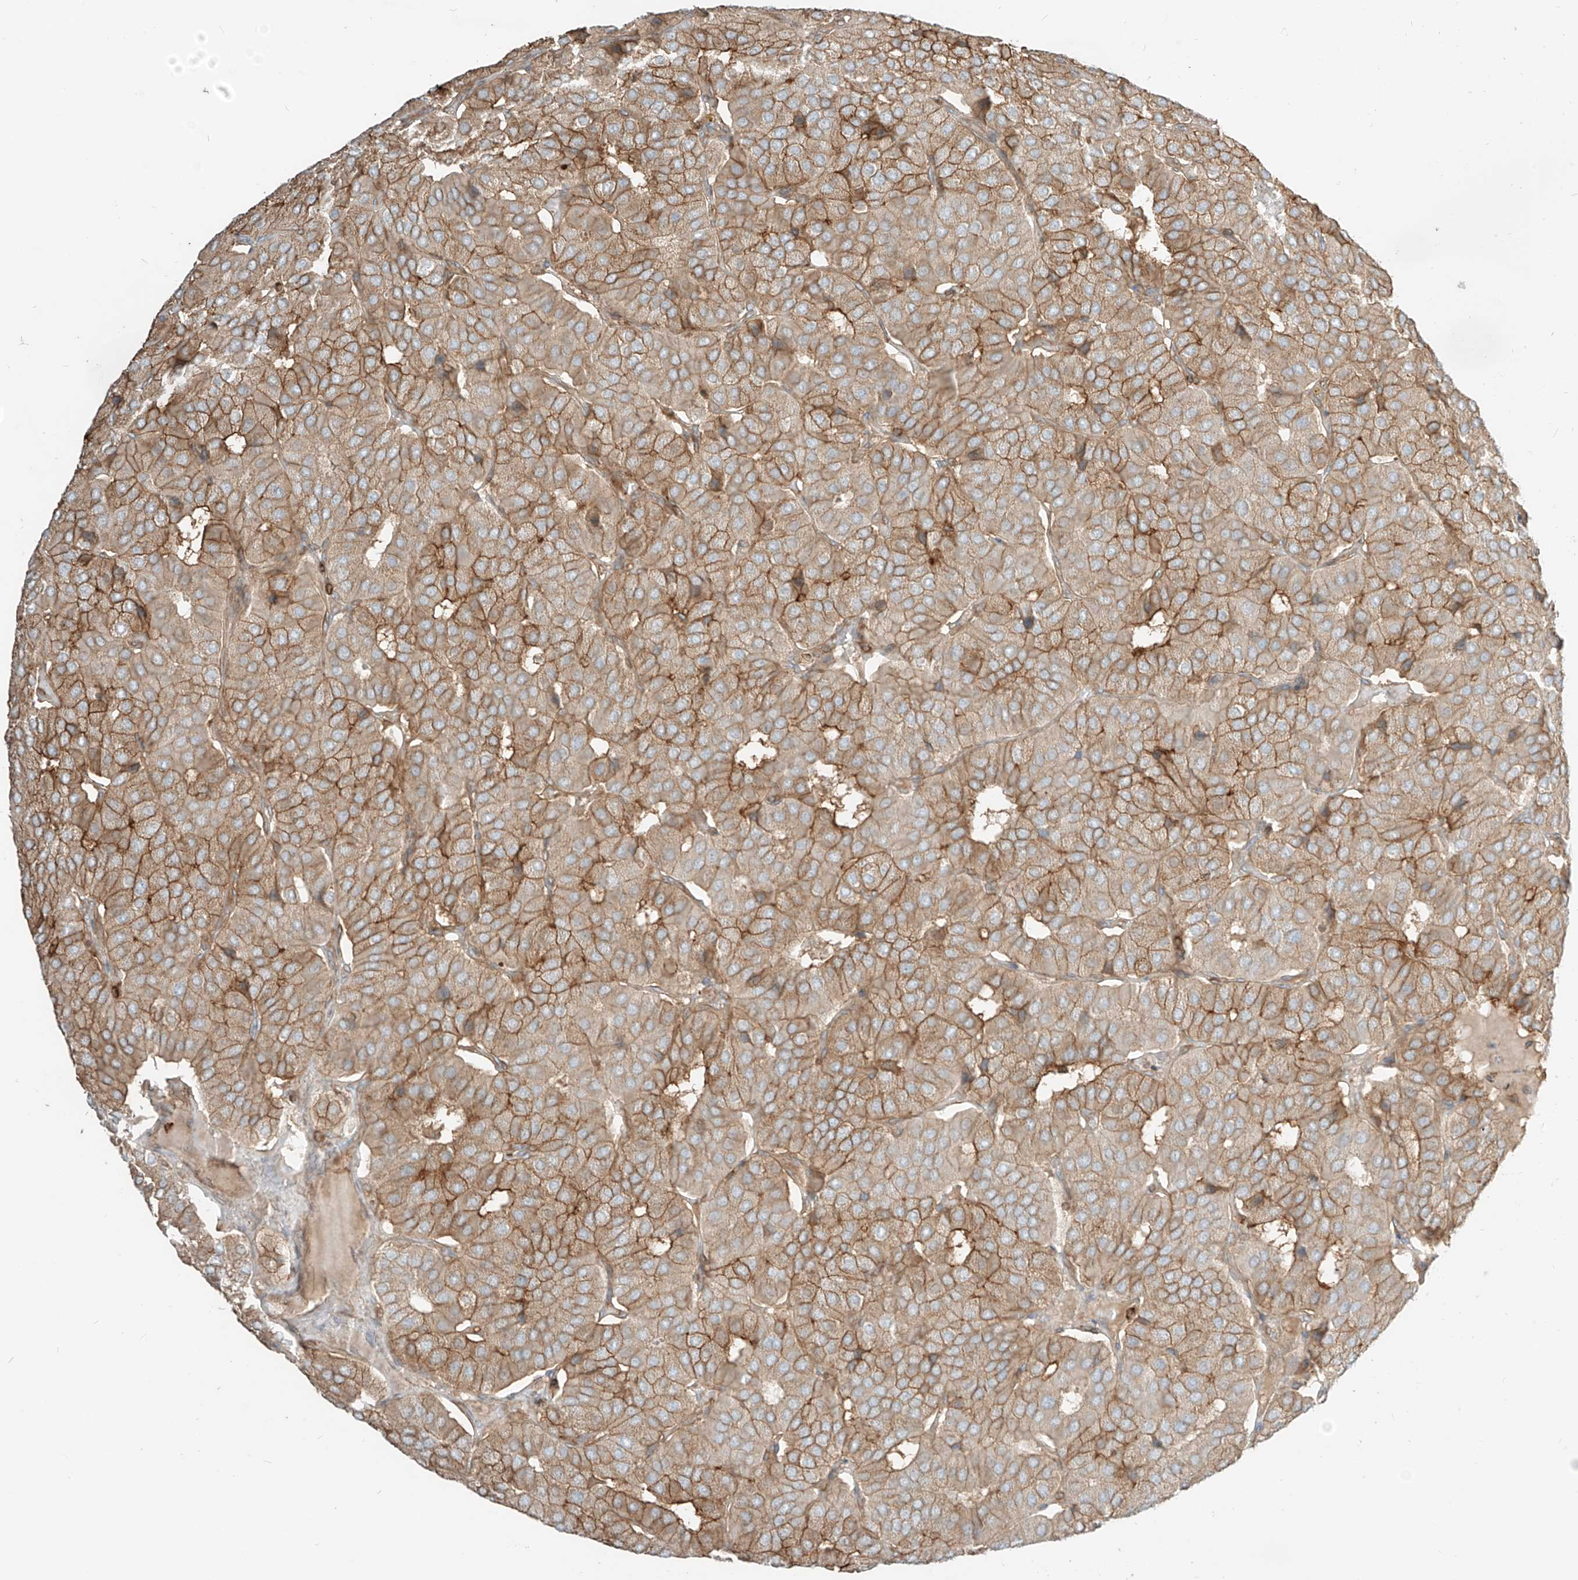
{"staining": {"intensity": "moderate", "quantity": ">75%", "location": "cytoplasmic/membranous"}, "tissue": "parathyroid gland", "cell_type": "Glandular cells", "image_type": "normal", "snomed": [{"axis": "morphology", "description": "Normal tissue, NOS"}, {"axis": "morphology", "description": "Adenoma, NOS"}, {"axis": "topography", "description": "Parathyroid gland"}], "caption": "Glandular cells show medium levels of moderate cytoplasmic/membranous staining in about >75% of cells in normal human parathyroid gland.", "gene": "CCDC115", "patient": {"sex": "female", "age": 86}}